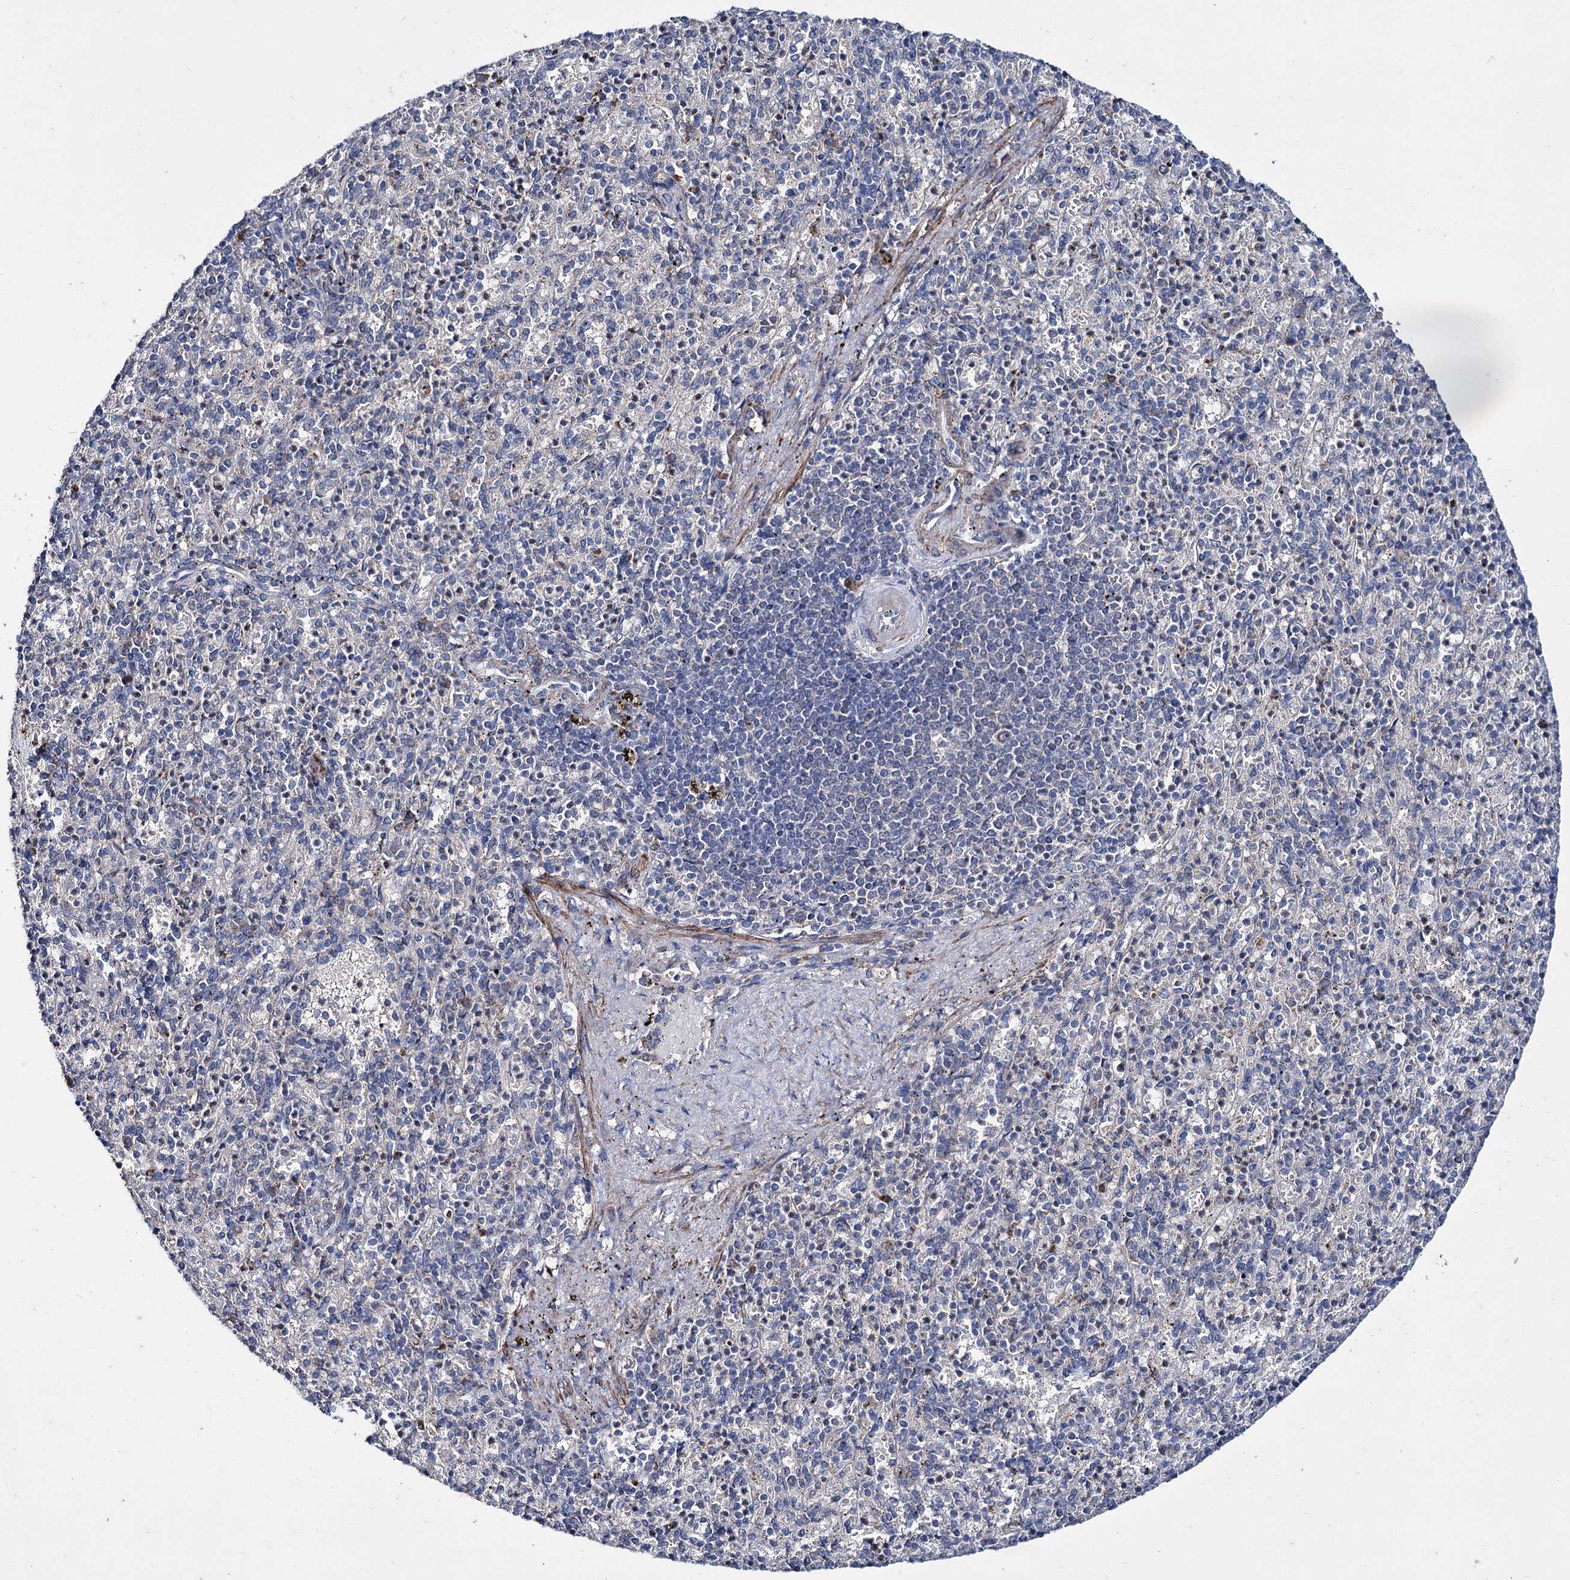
{"staining": {"intensity": "negative", "quantity": "none", "location": "none"}, "tissue": "spleen", "cell_type": "Cells in red pulp", "image_type": "normal", "snomed": [{"axis": "morphology", "description": "Normal tissue, NOS"}, {"axis": "topography", "description": "Spleen"}], "caption": "IHC histopathology image of benign spleen: spleen stained with DAB (3,3'-diaminobenzidine) displays no significant protein staining in cells in red pulp.", "gene": "CLPB", "patient": {"sex": "female", "age": 74}}